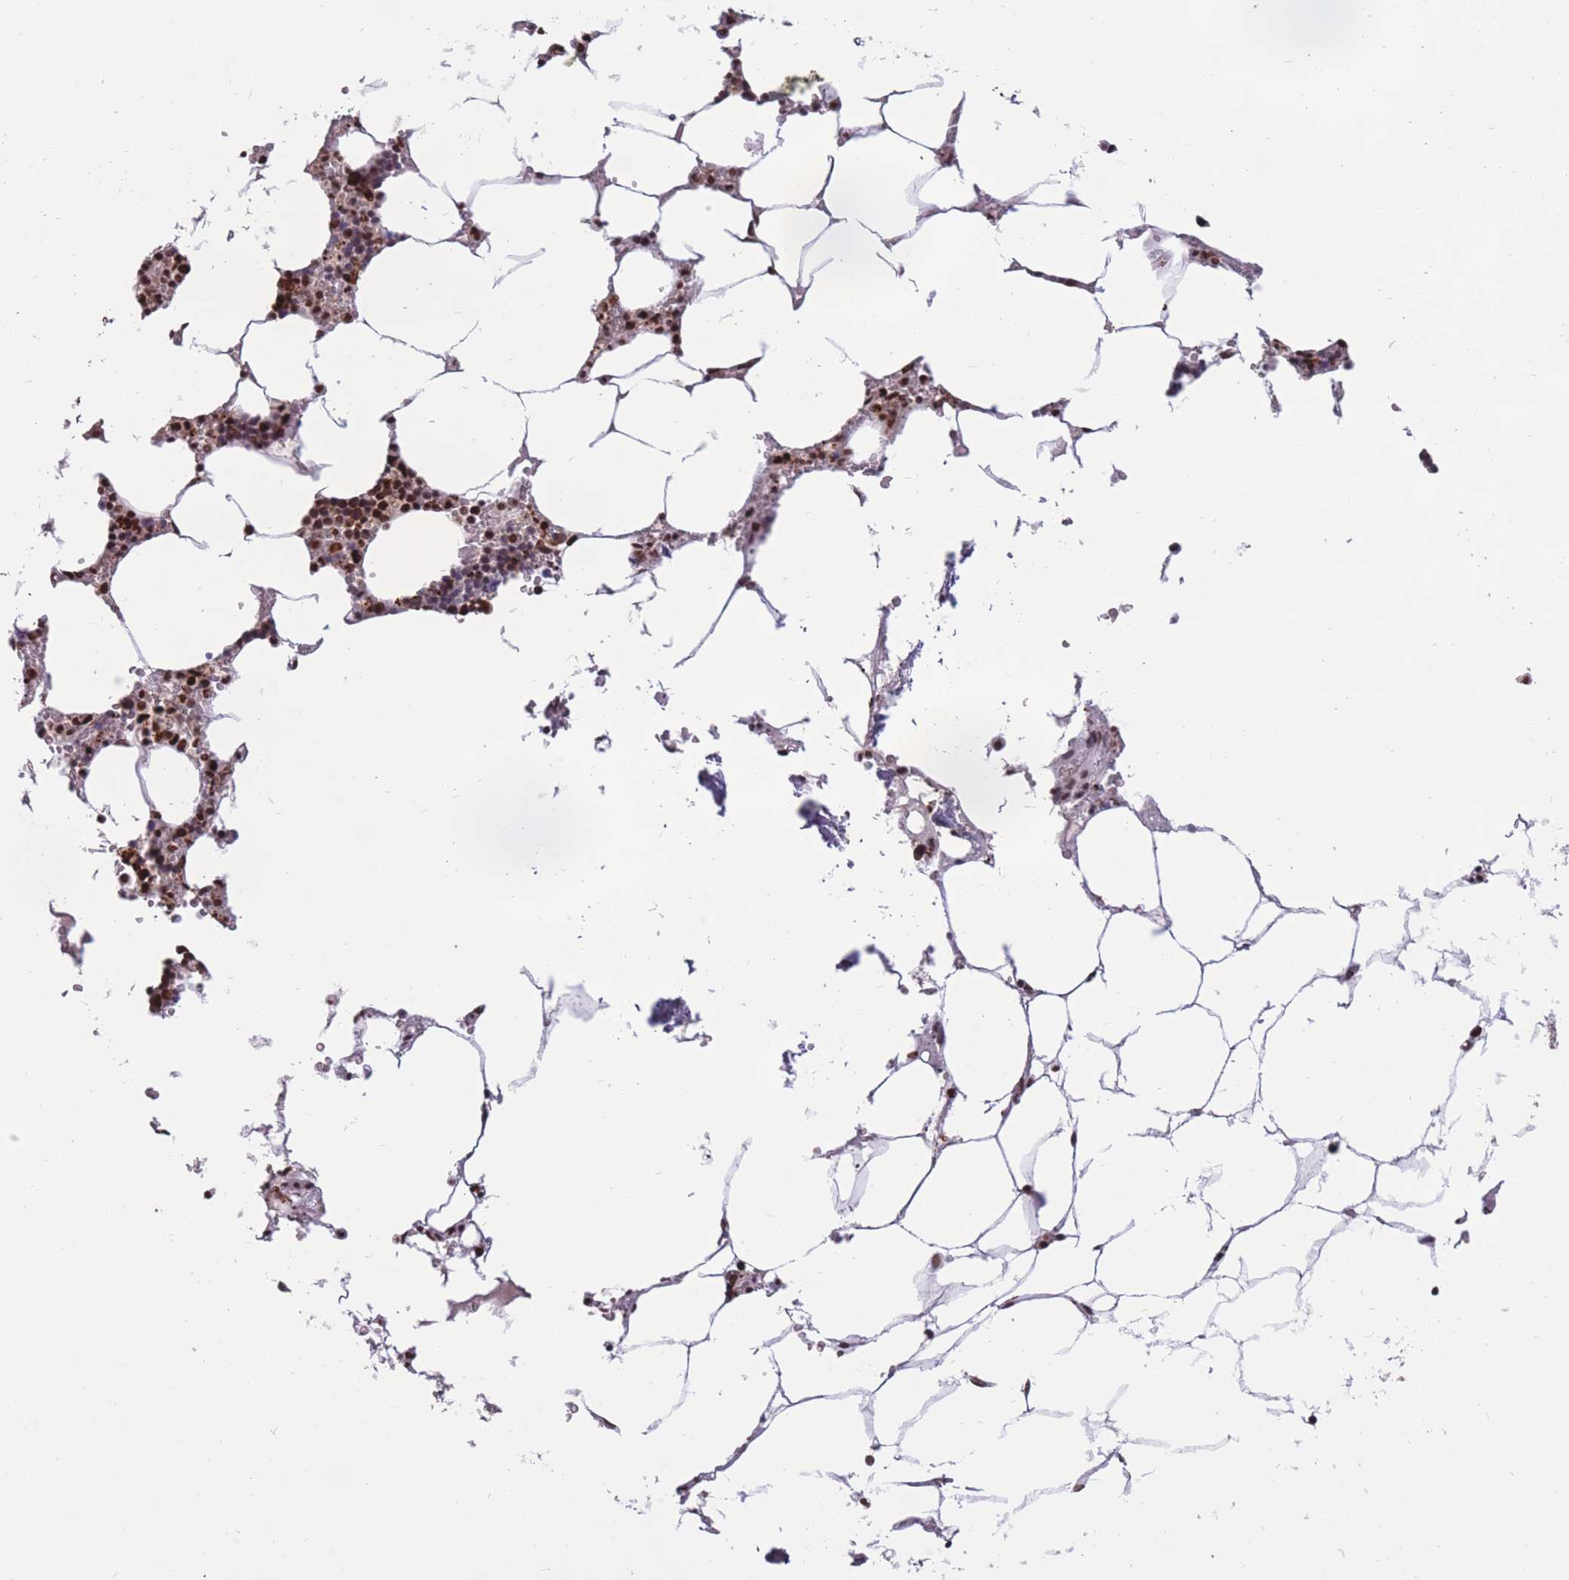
{"staining": {"intensity": "strong", "quantity": ">75%", "location": "nuclear"}, "tissue": "bone marrow", "cell_type": "Hematopoietic cells", "image_type": "normal", "snomed": [{"axis": "morphology", "description": "Normal tissue, NOS"}, {"axis": "topography", "description": "Bone marrow"}], "caption": "IHC photomicrograph of unremarkable bone marrow: bone marrow stained using immunohistochemistry (IHC) reveals high levels of strong protein expression localized specifically in the nuclear of hematopoietic cells, appearing as a nuclear brown color.", "gene": "PRPF19", "patient": {"sex": "male", "age": 70}}